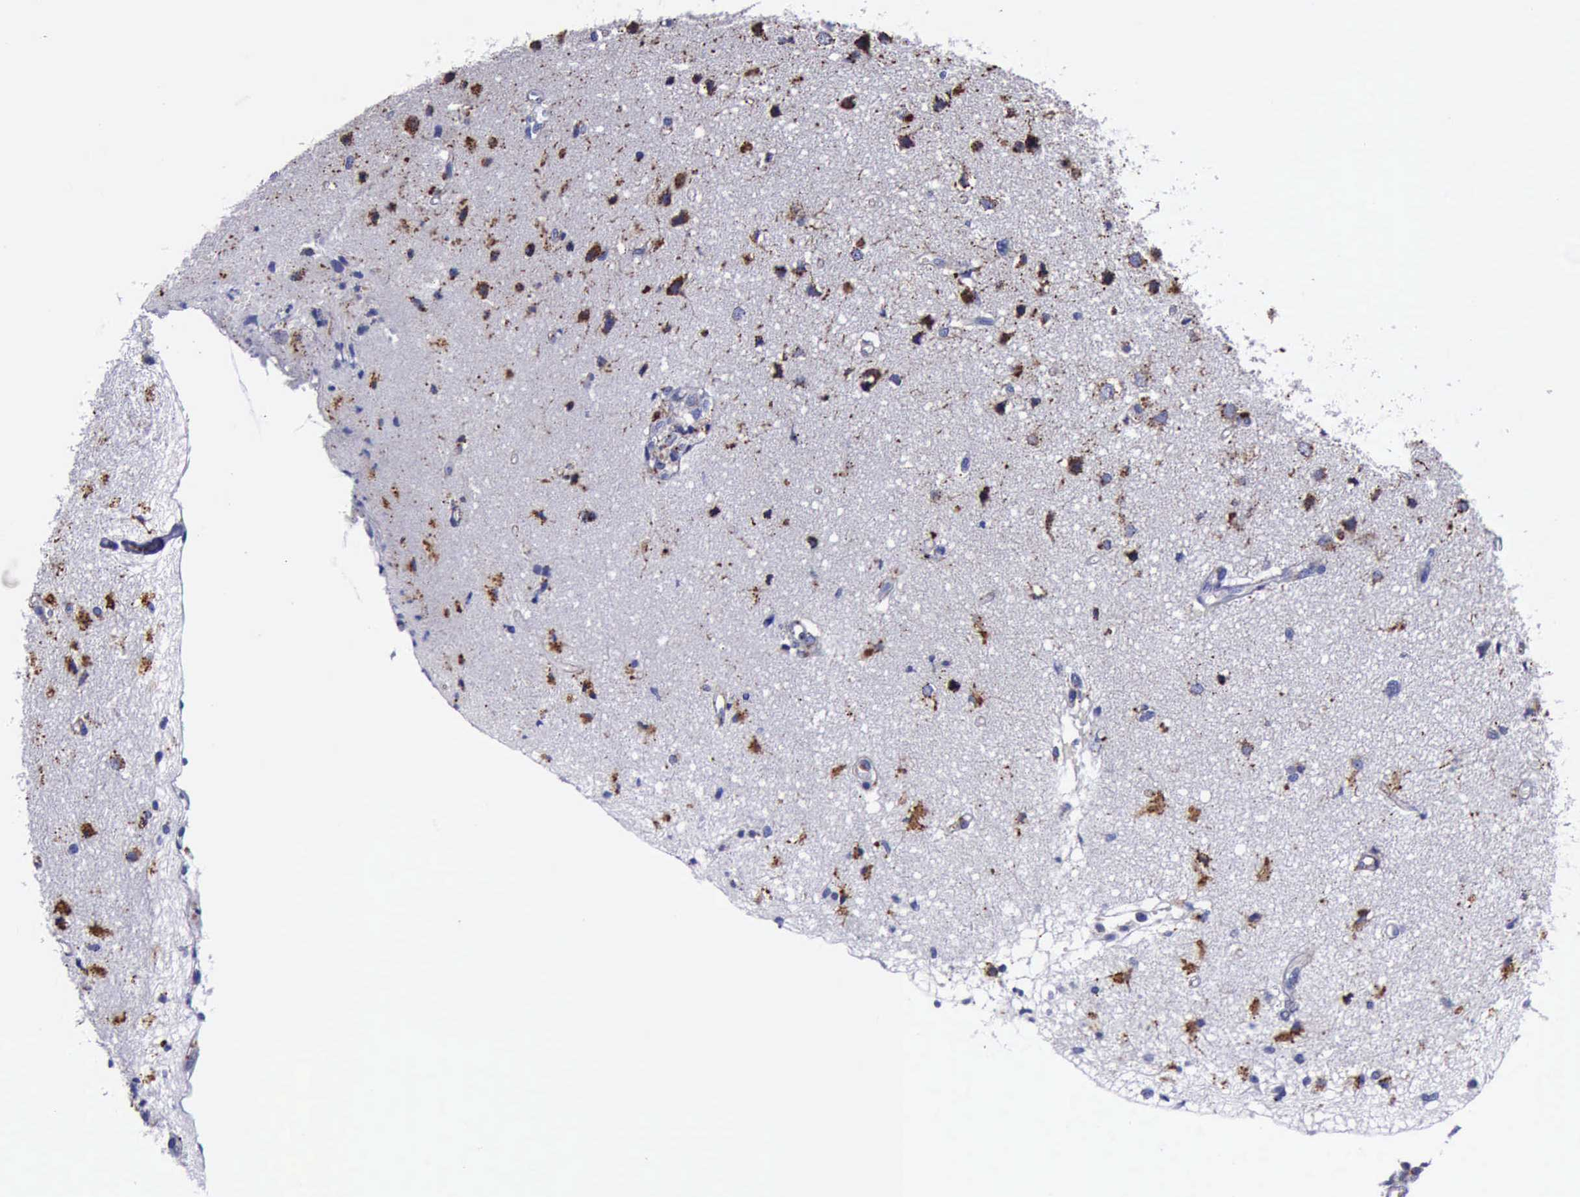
{"staining": {"intensity": "moderate", "quantity": "<25%", "location": "cytoplasmic/membranous"}, "tissue": "glioma", "cell_type": "Tumor cells", "image_type": "cancer", "snomed": [{"axis": "morphology", "description": "Glioma, malignant, High grade"}, {"axis": "topography", "description": "Brain"}], "caption": "About <25% of tumor cells in human glioma reveal moderate cytoplasmic/membranous protein positivity as visualized by brown immunohistochemical staining.", "gene": "CTSD", "patient": {"sex": "male", "age": 66}}